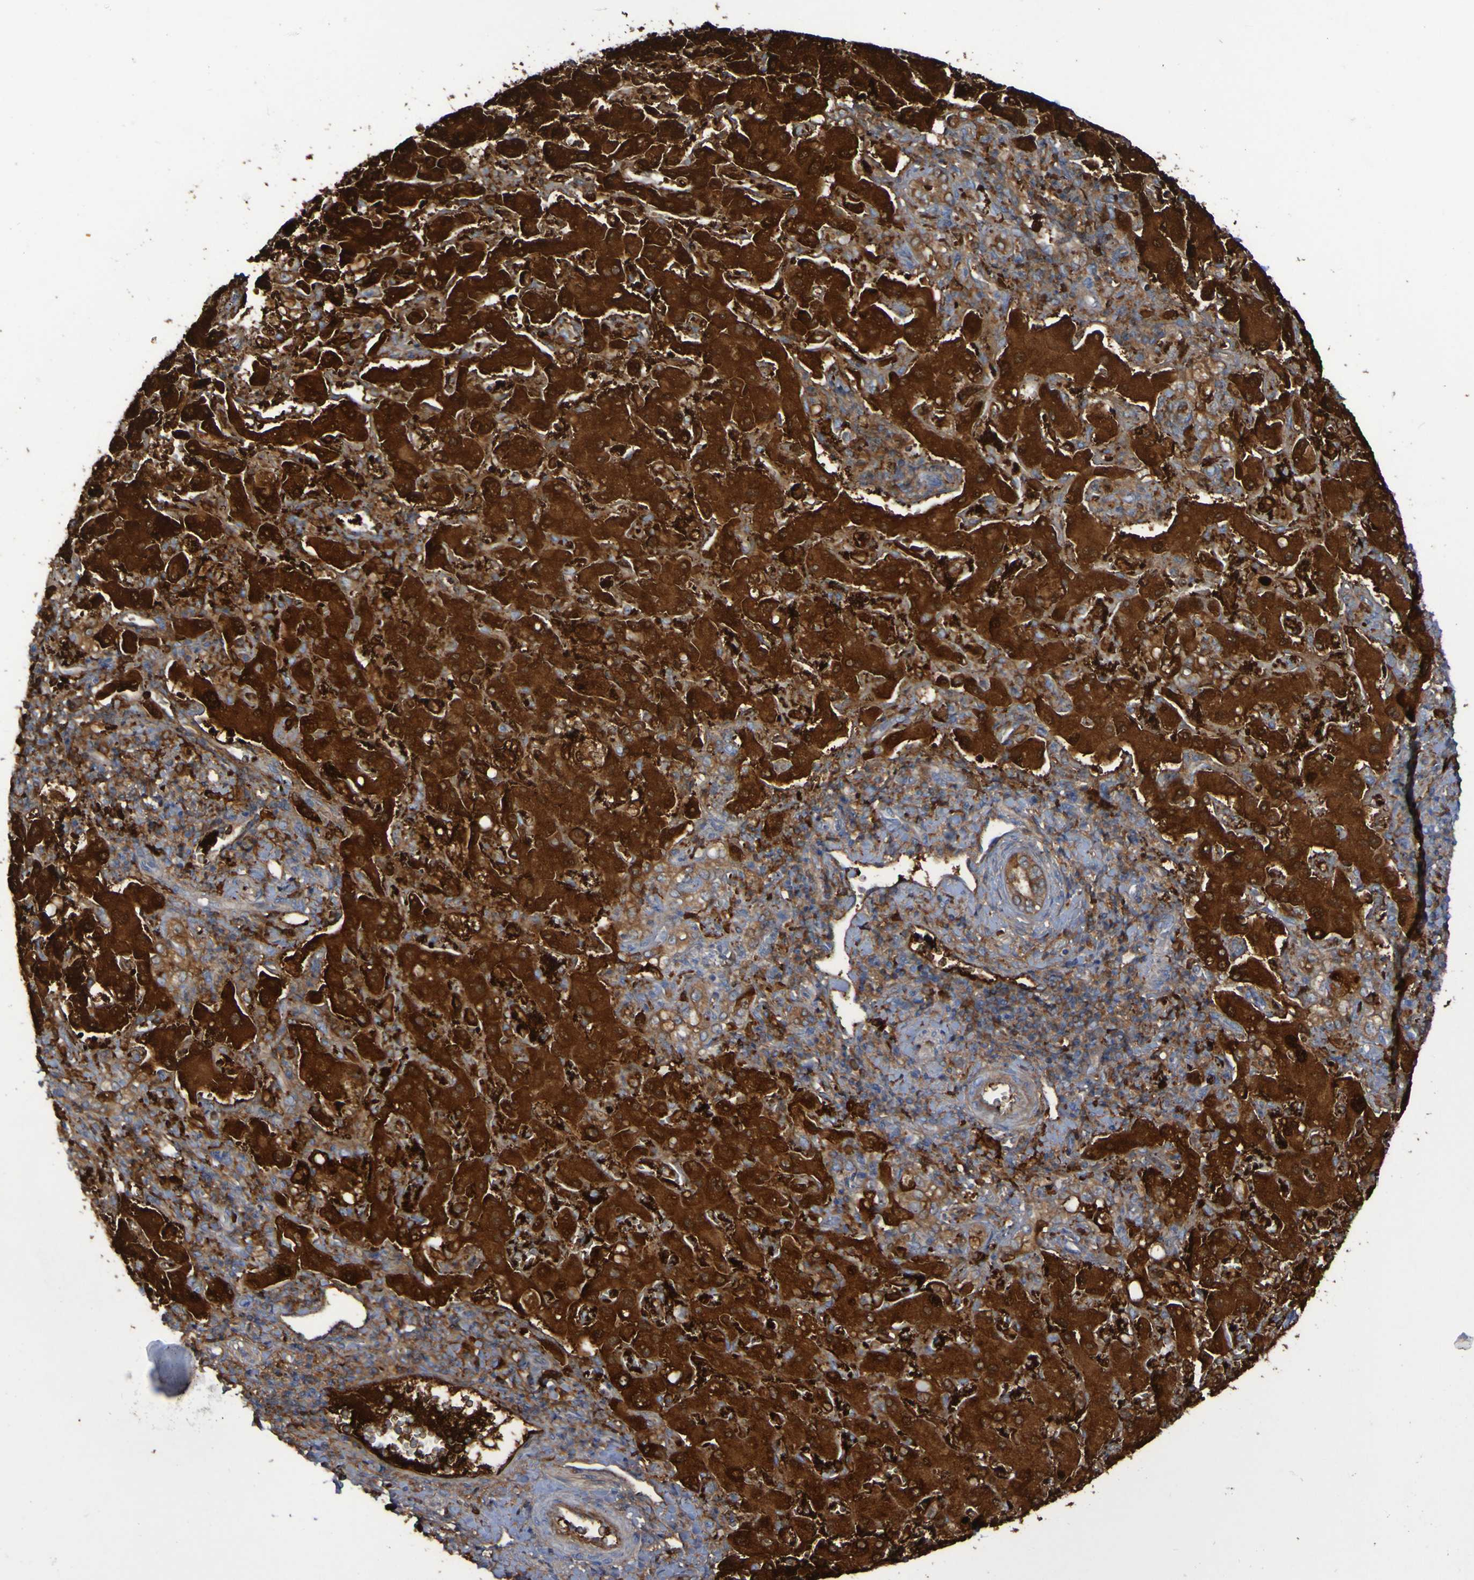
{"staining": {"intensity": "strong", "quantity": ">75%", "location": "cytoplasmic/membranous"}, "tissue": "liver cancer", "cell_type": "Tumor cells", "image_type": "cancer", "snomed": [{"axis": "morphology", "description": "Cholangiocarcinoma"}, {"axis": "topography", "description": "Liver"}], "caption": "A brown stain highlights strong cytoplasmic/membranous expression of a protein in human liver cholangiocarcinoma tumor cells.", "gene": "MPPE1", "patient": {"sex": "male", "age": 50}}